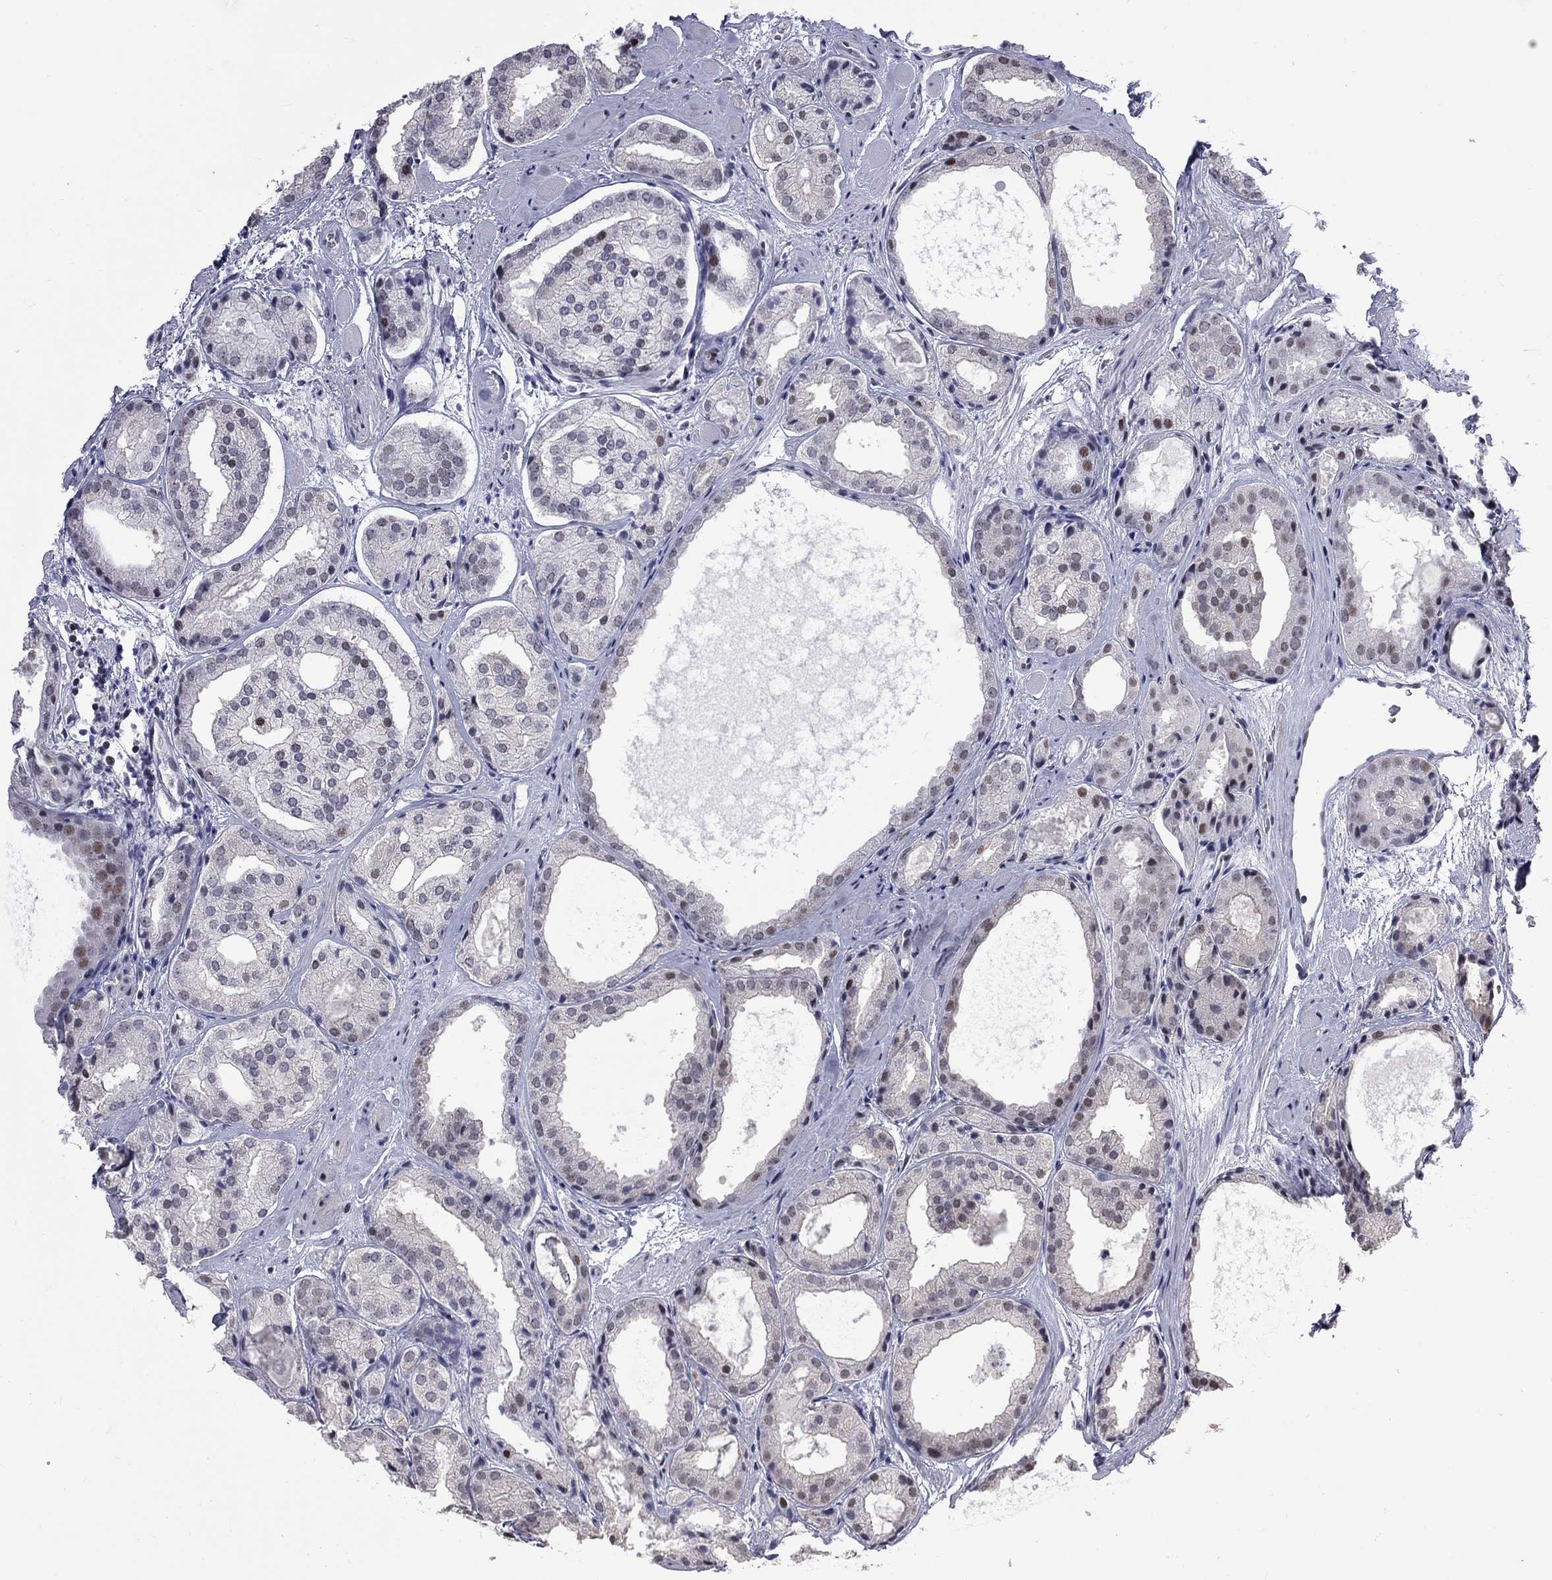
{"staining": {"intensity": "weak", "quantity": "<25%", "location": "nuclear"}, "tissue": "prostate cancer", "cell_type": "Tumor cells", "image_type": "cancer", "snomed": [{"axis": "morphology", "description": "Adenocarcinoma, Low grade"}, {"axis": "topography", "description": "Prostate"}], "caption": "Prostate cancer (low-grade adenocarcinoma) was stained to show a protein in brown. There is no significant positivity in tumor cells.", "gene": "ZNF154", "patient": {"sex": "male", "age": 69}}